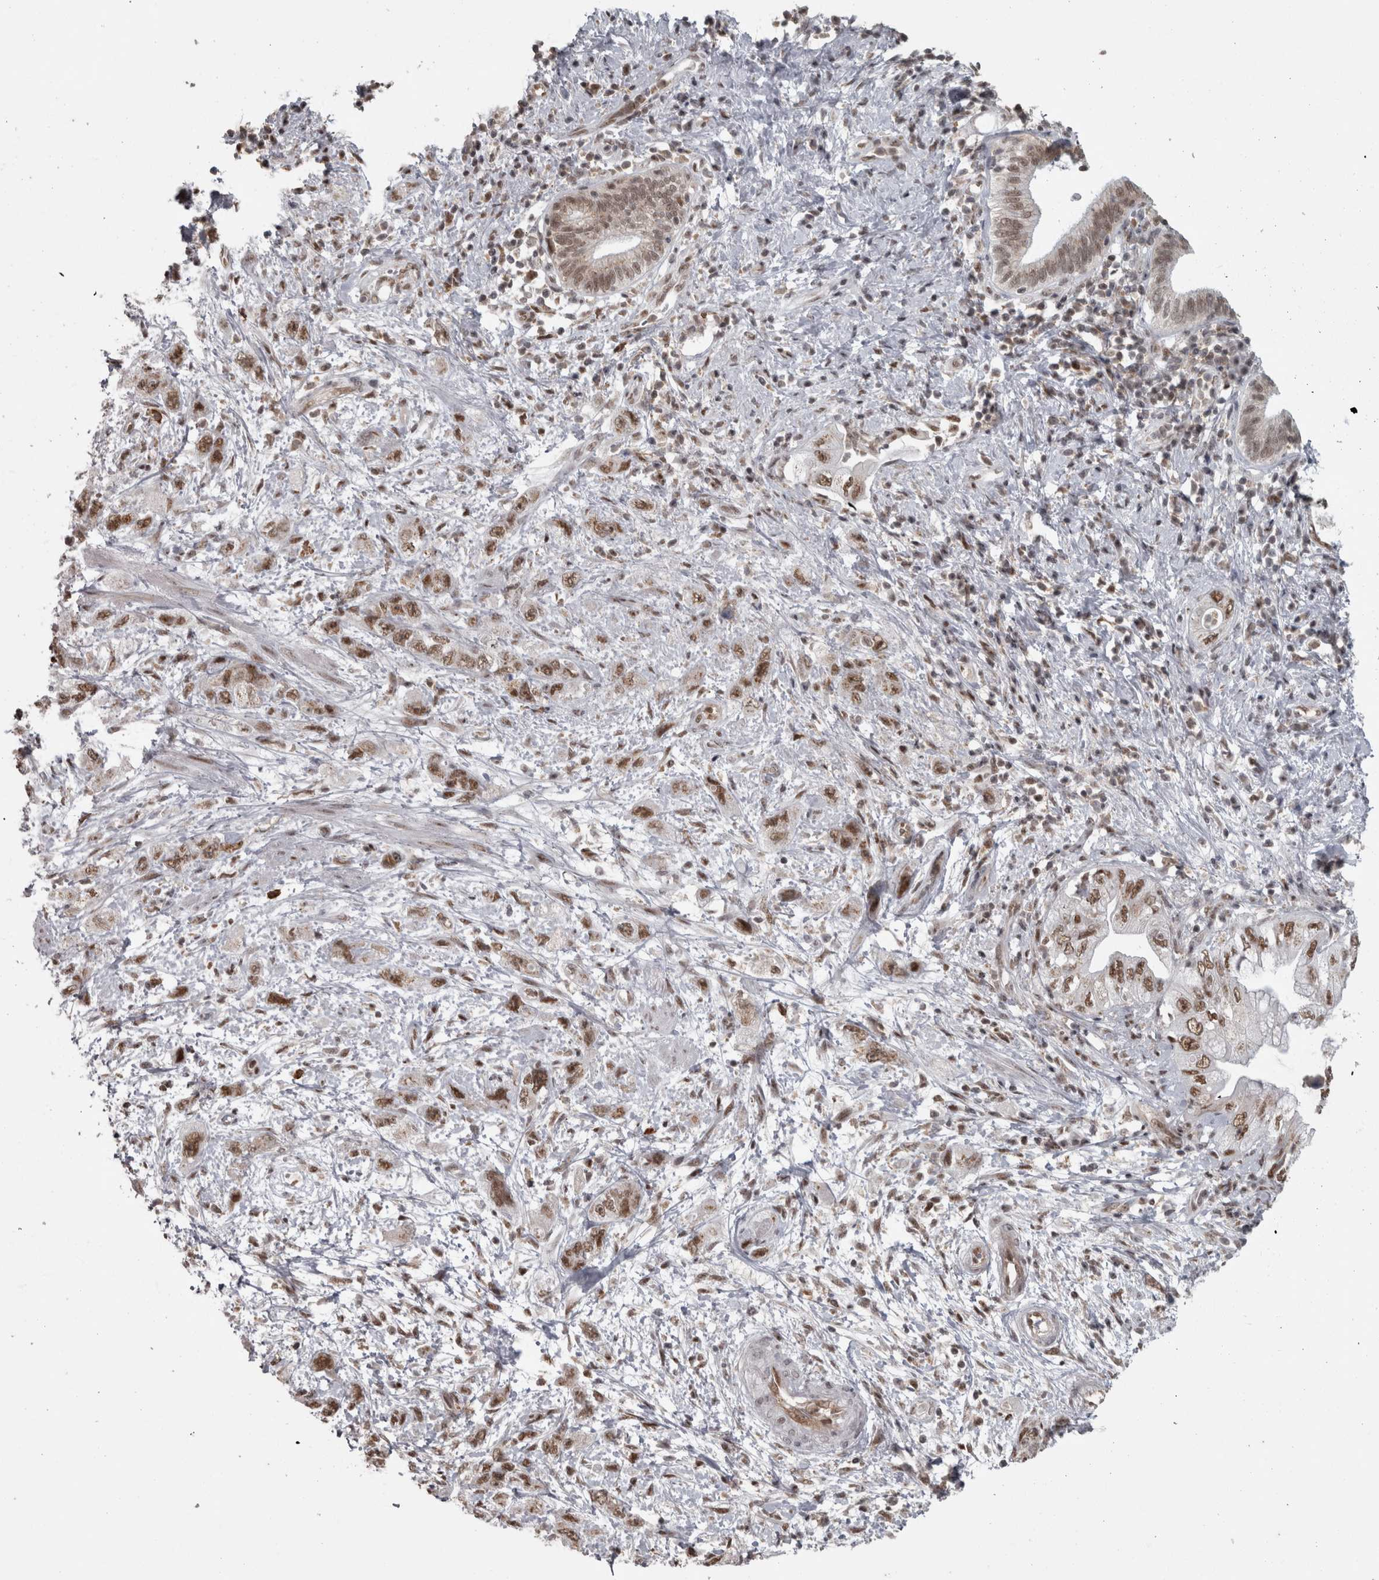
{"staining": {"intensity": "moderate", "quantity": ">75%", "location": "nuclear"}, "tissue": "pancreatic cancer", "cell_type": "Tumor cells", "image_type": "cancer", "snomed": [{"axis": "morphology", "description": "Adenocarcinoma, NOS"}, {"axis": "topography", "description": "Pancreas"}], "caption": "Moderate nuclear positivity for a protein is identified in about >75% of tumor cells of pancreatic cancer (adenocarcinoma) using immunohistochemistry.", "gene": "MICU3", "patient": {"sex": "female", "age": 73}}